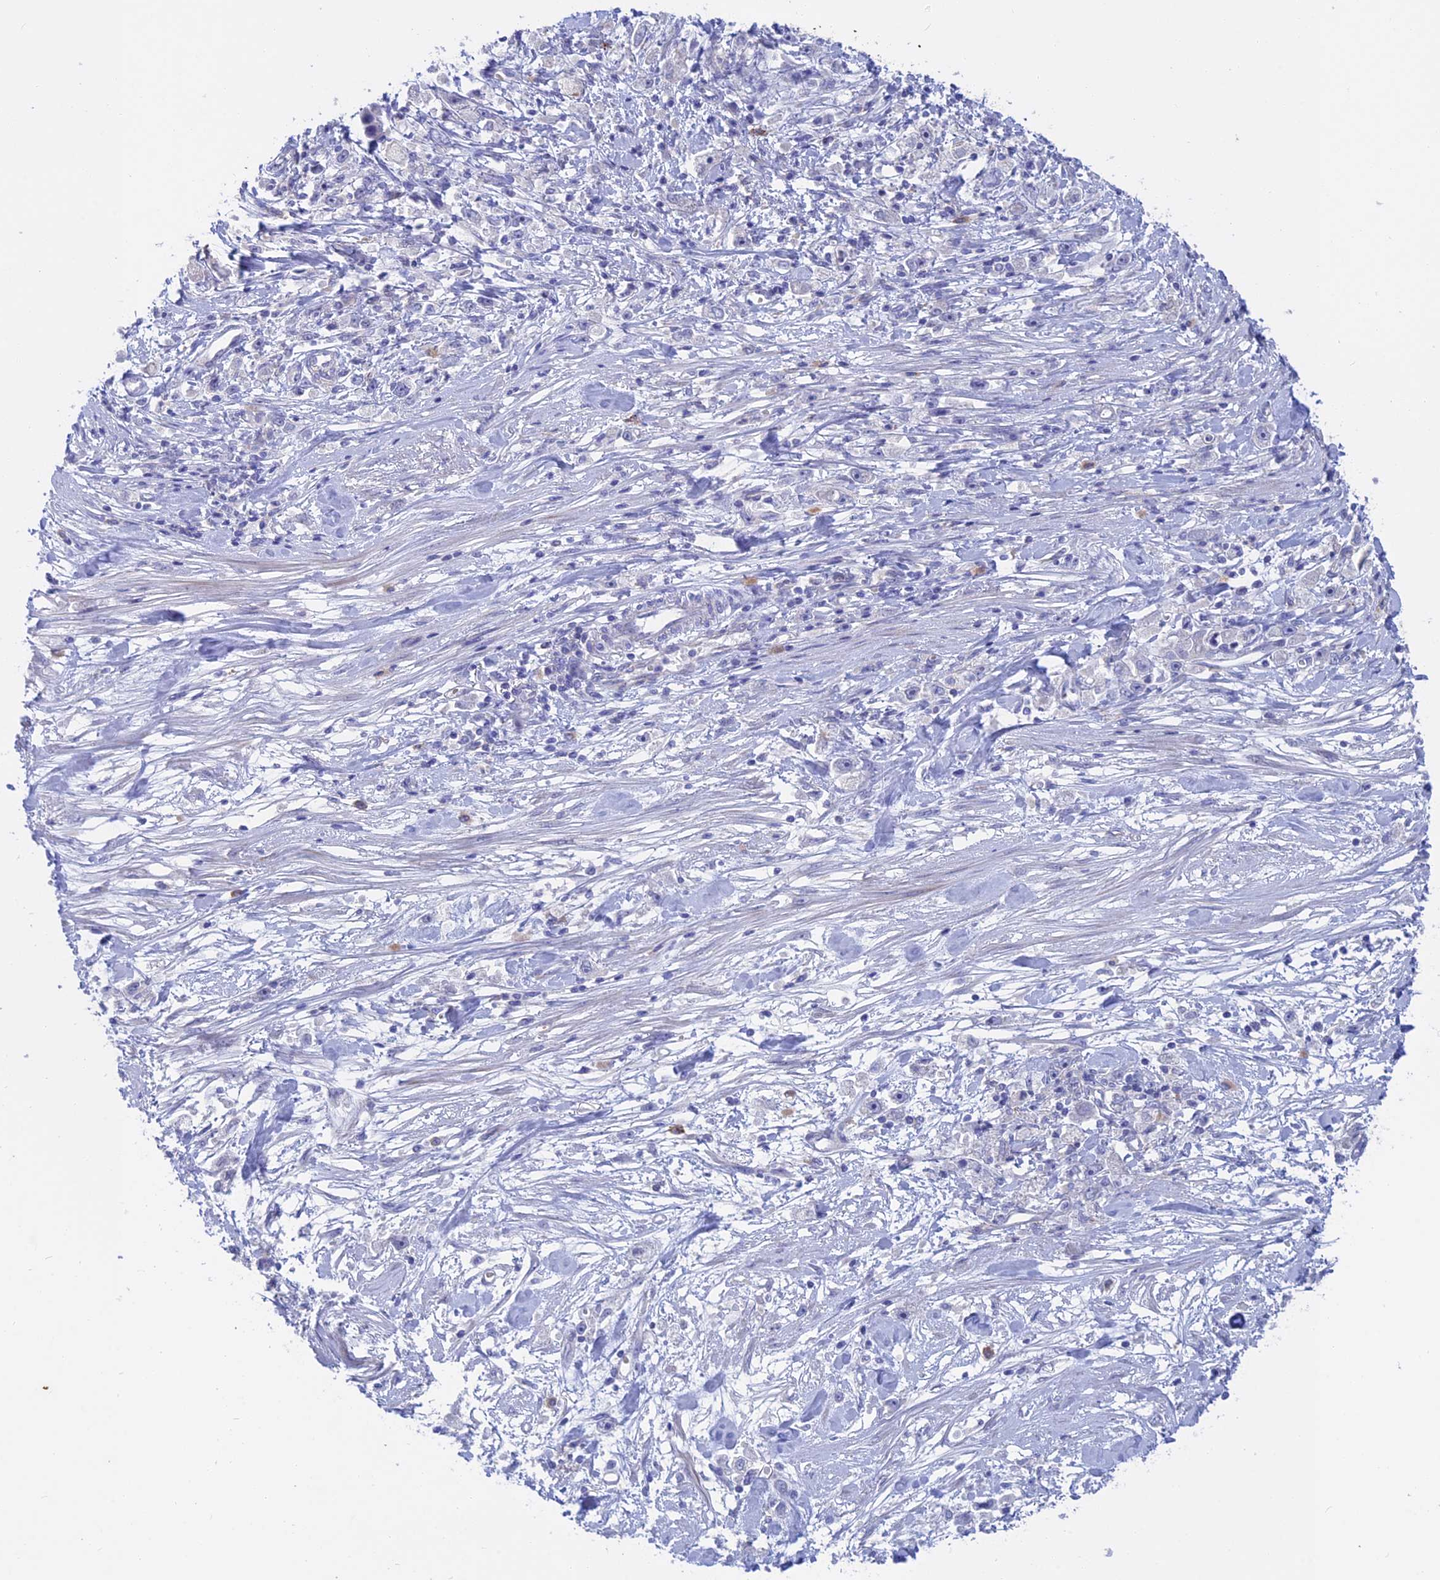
{"staining": {"intensity": "negative", "quantity": "none", "location": "none"}, "tissue": "stomach cancer", "cell_type": "Tumor cells", "image_type": "cancer", "snomed": [{"axis": "morphology", "description": "Adenocarcinoma, NOS"}, {"axis": "topography", "description": "Stomach"}], "caption": "DAB immunohistochemical staining of human stomach cancer (adenocarcinoma) exhibits no significant staining in tumor cells.", "gene": "SLC2A6", "patient": {"sex": "female", "age": 59}}